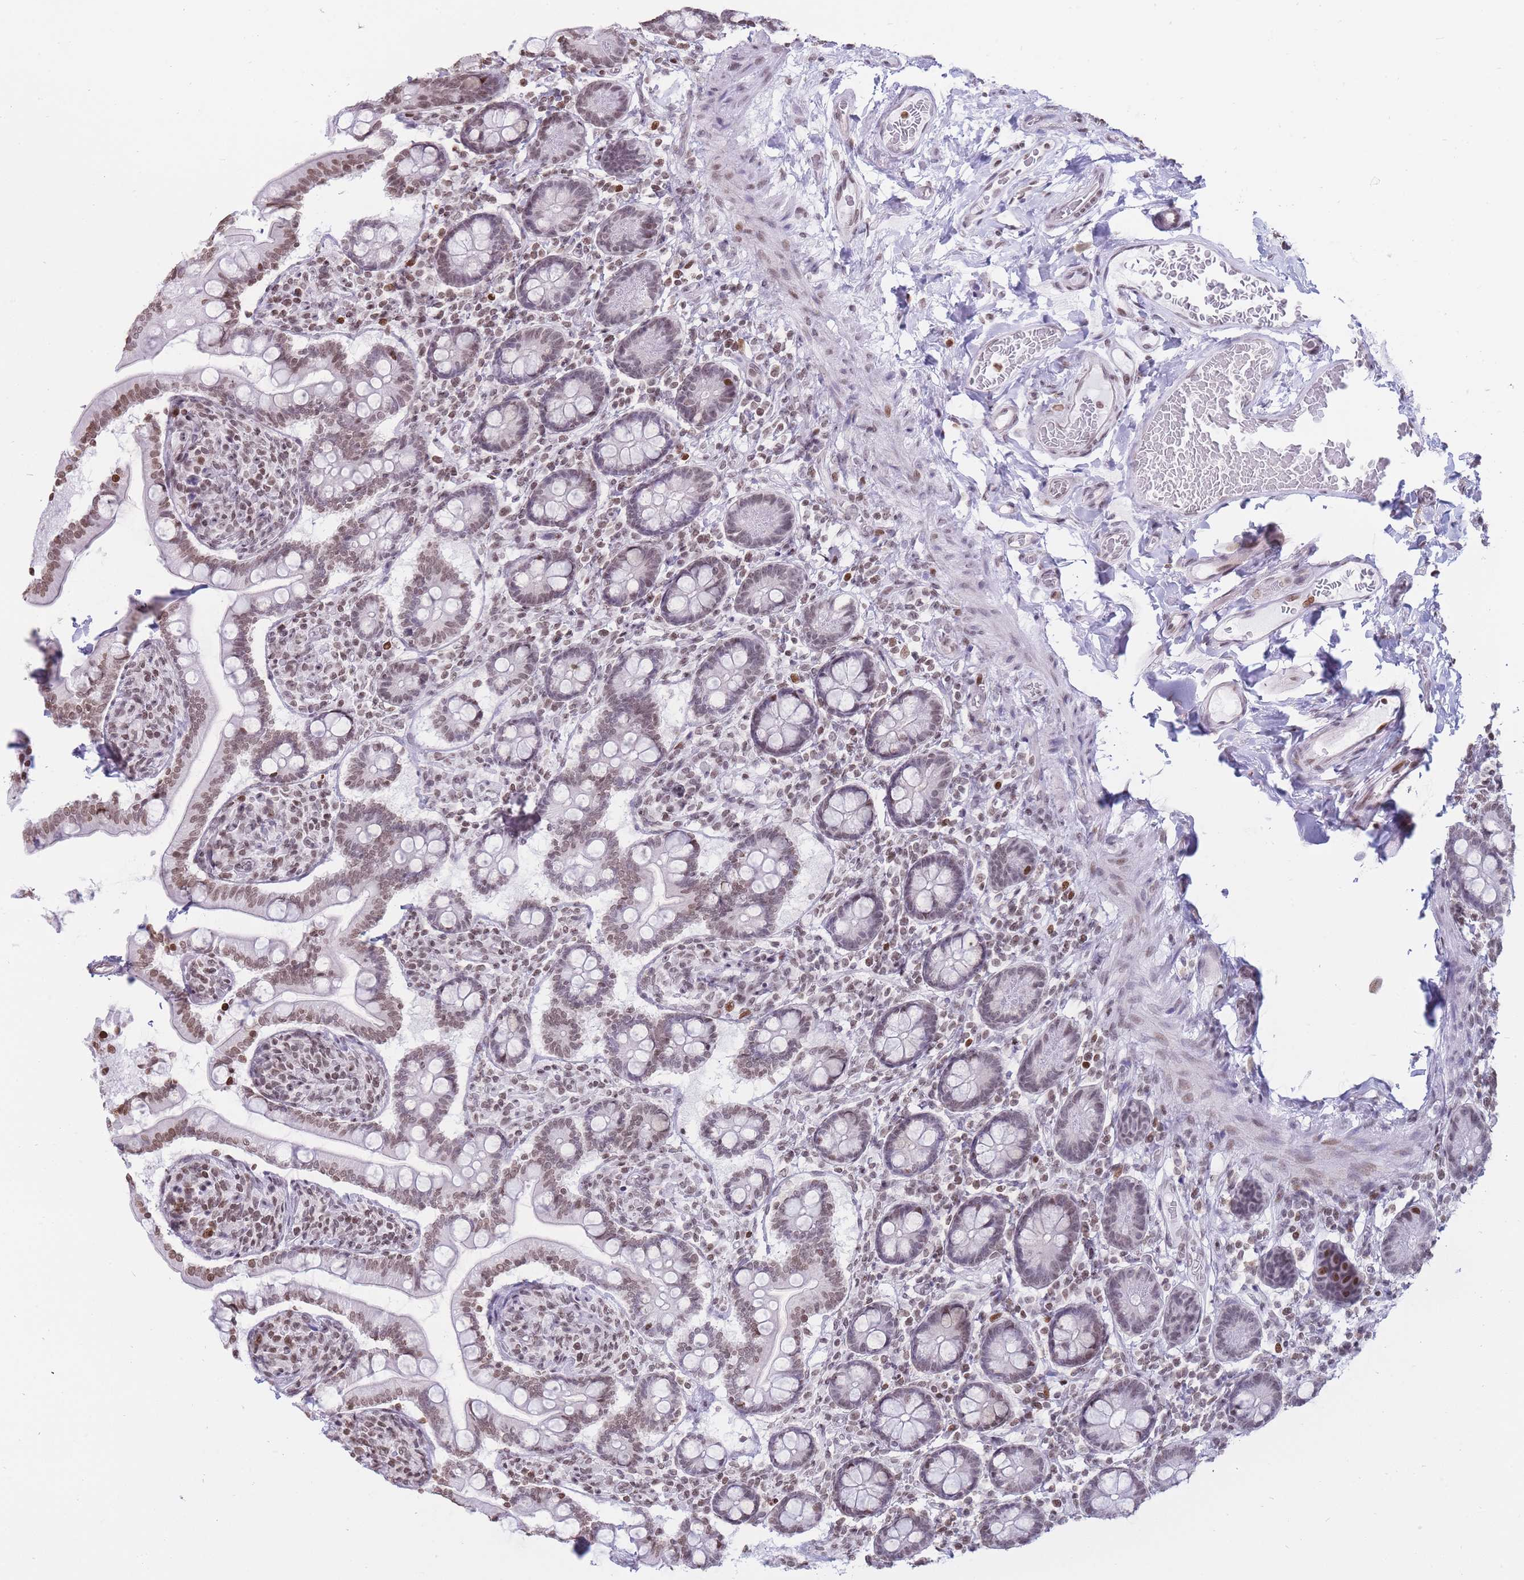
{"staining": {"intensity": "moderate", "quantity": "25%-75%", "location": "nuclear"}, "tissue": "small intestine", "cell_type": "Glandular cells", "image_type": "normal", "snomed": [{"axis": "morphology", "description": "Normal tissue, NOS"}, {"axis": "topography", "description": "Small intestine"}], "caption": "IHC image of normal small intestine stained for a protein (brown), which exhibits medium levels of moderate nuclear staining in about 25%-75% of glandular cells.", "gene": "SHISAL1", "patient": {"sex": "female", "age": 64}}